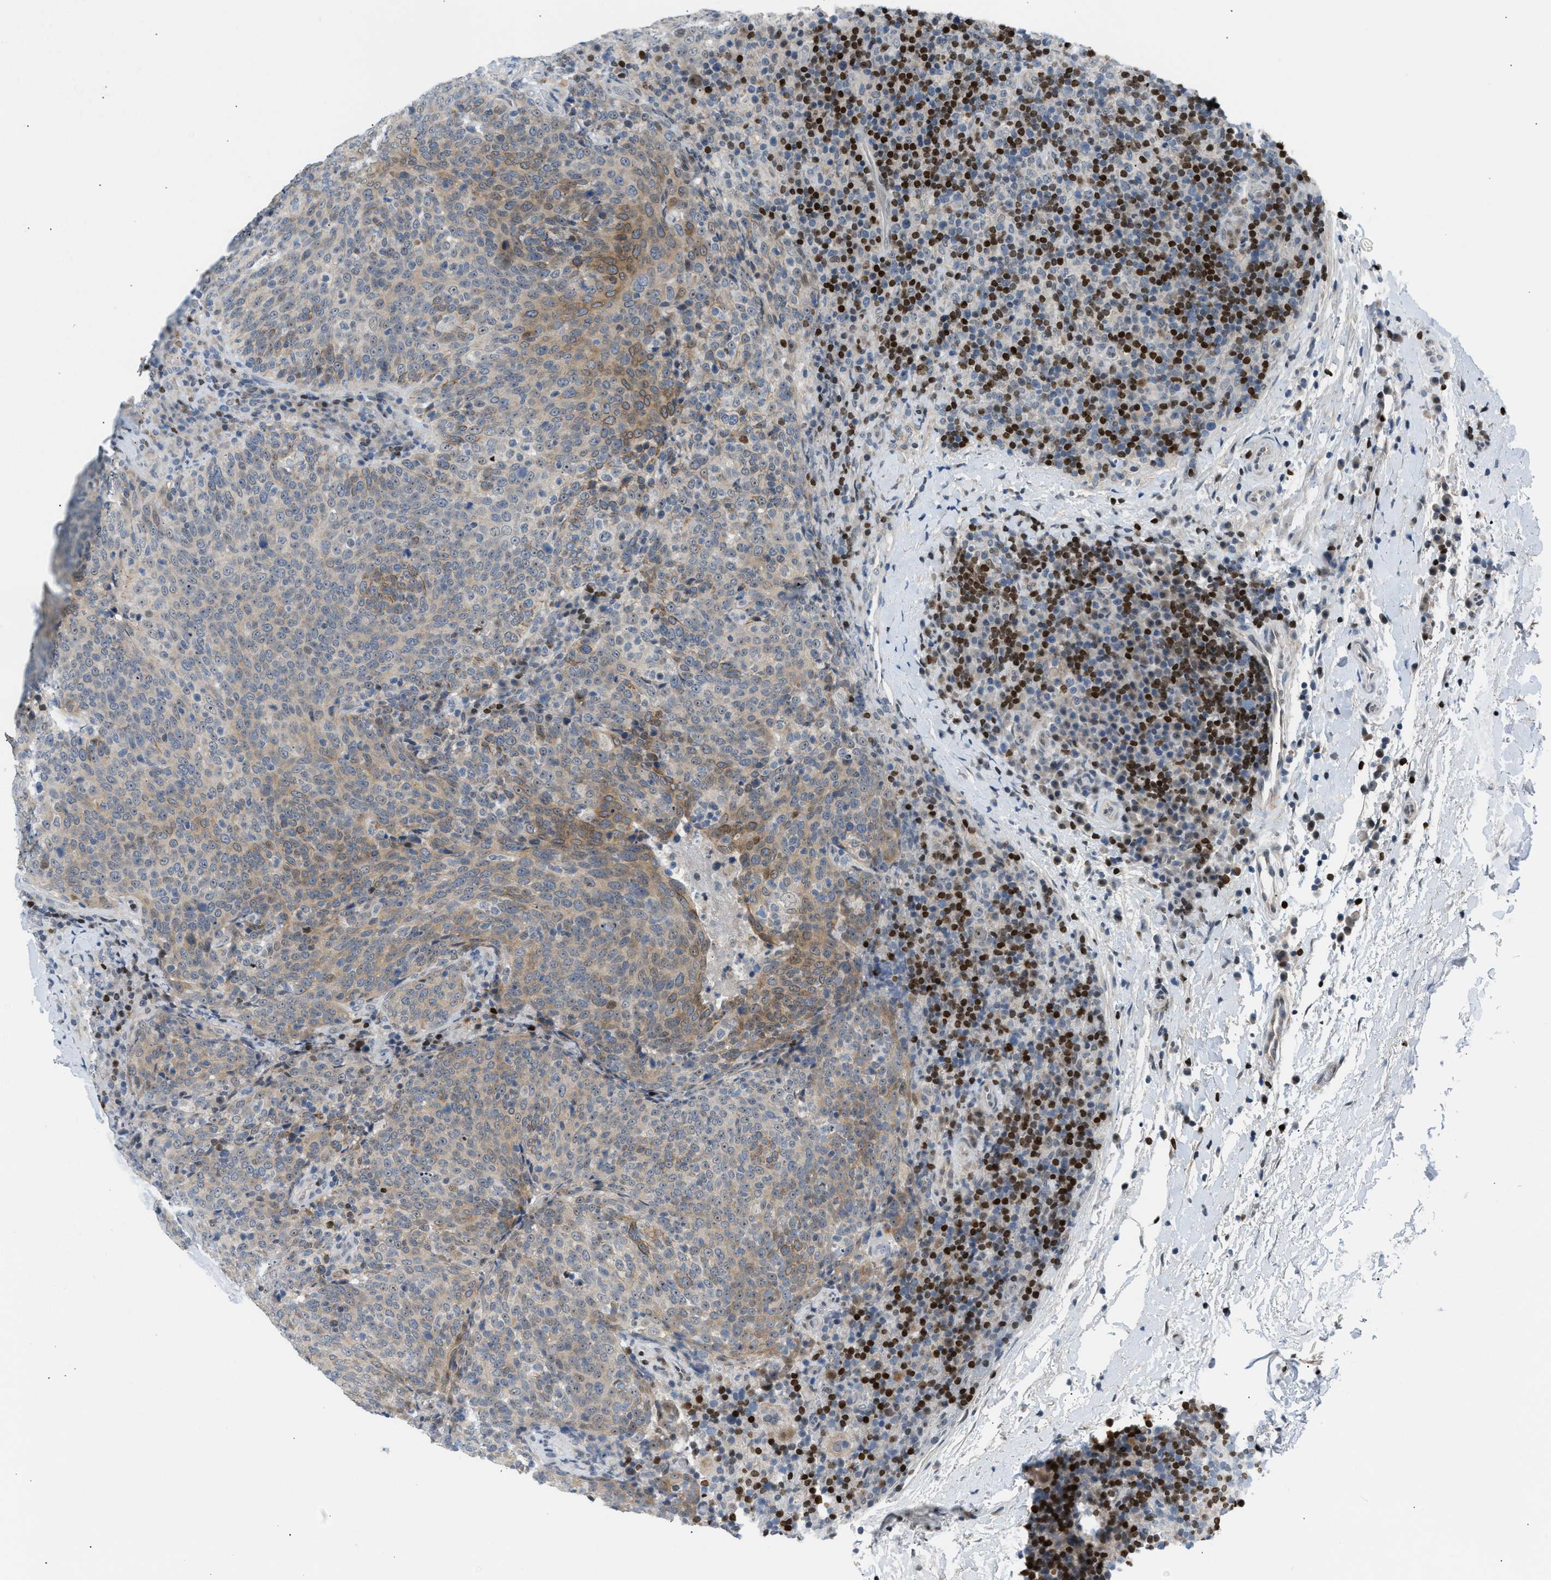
{"staining": {"intensity": "moderate", "quantity": "25%-75%", "location": "cytoplasmic/membranous,nuclear"}, "tissue": "head and neck cancer", "cell_type": "Tumor cells", "image_type": "cancer", "snomed": [{"axis": "morphology", "description": "Squamous cell carcinoma, NOS"}, {"axis": "morphology", "description": "Squamous cell carcinoma, metastatic, NOS"}, {"axis": "topography", "description": "Lymph node"}, {"axis": "topography", "description": "Head-Neck"}], "caption": "Human head and neck cancer stained for a protein (brown) reveals moderate cytoplasmic/membranous and nuclear positive expression in about 25%-75% of tumor cells.", "gene": "NPS", "patient": {"sex": "male", "age": 62}}